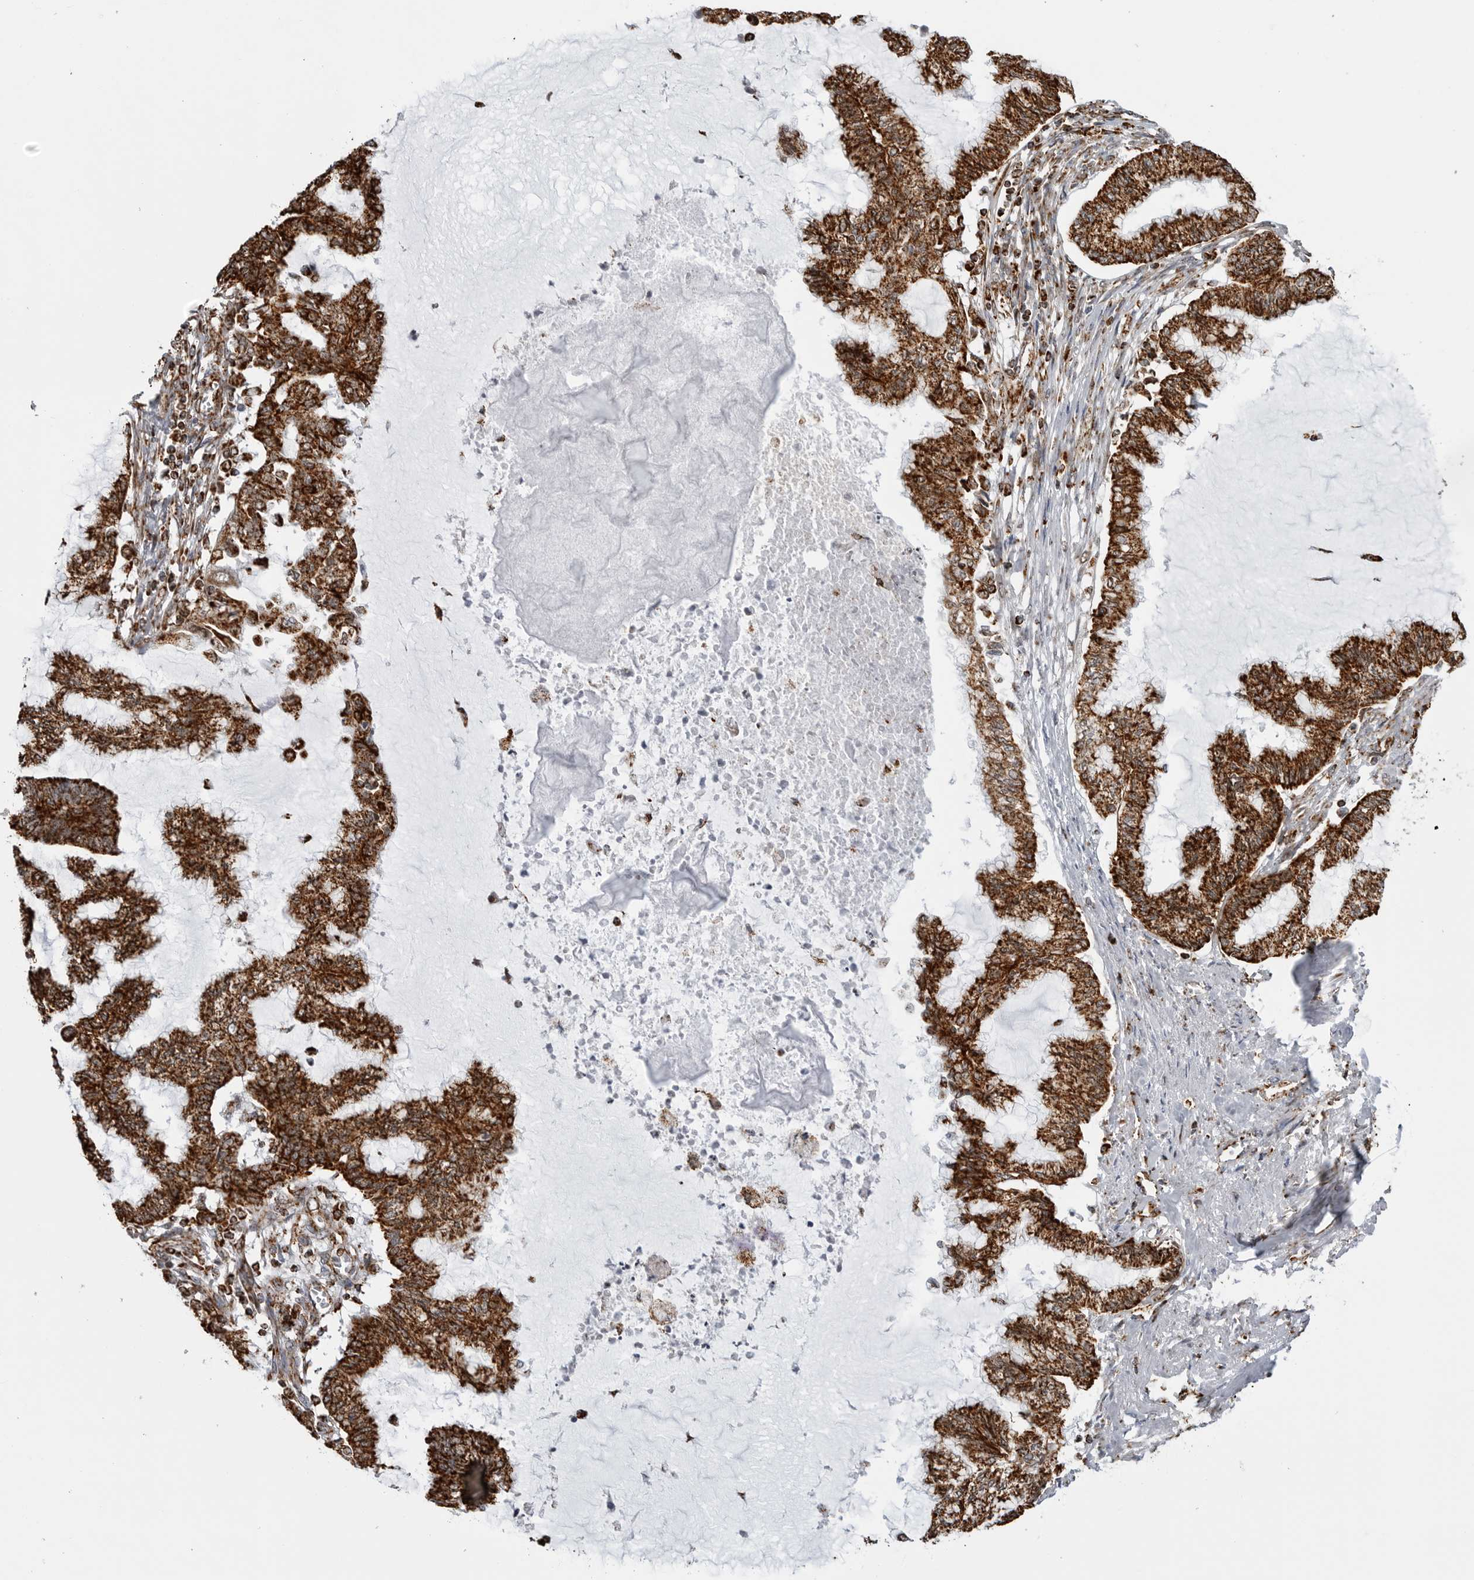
{"staining": {"intensity": "strong", "quantity": ">75%", "location": "cytoplasmic/membranous"}, "tissue": "endometrial cancer", "cell_type": "Tumor cells", "image_type": "cancer", "snomed": [{"axis": "morphology", "description": "Adenocarcinoma, NOS"}, {"axis": "topography", "description": "Endometrium"}], "caption": "Immunohistochemical staining of endometrial cancer (adenocarcinoma) displays strong cytoplasmic/membranous protein positivity in about >75% of tumor cells.", "gene": "COX5A", "patient": {"sex": "female", "age": 86}}